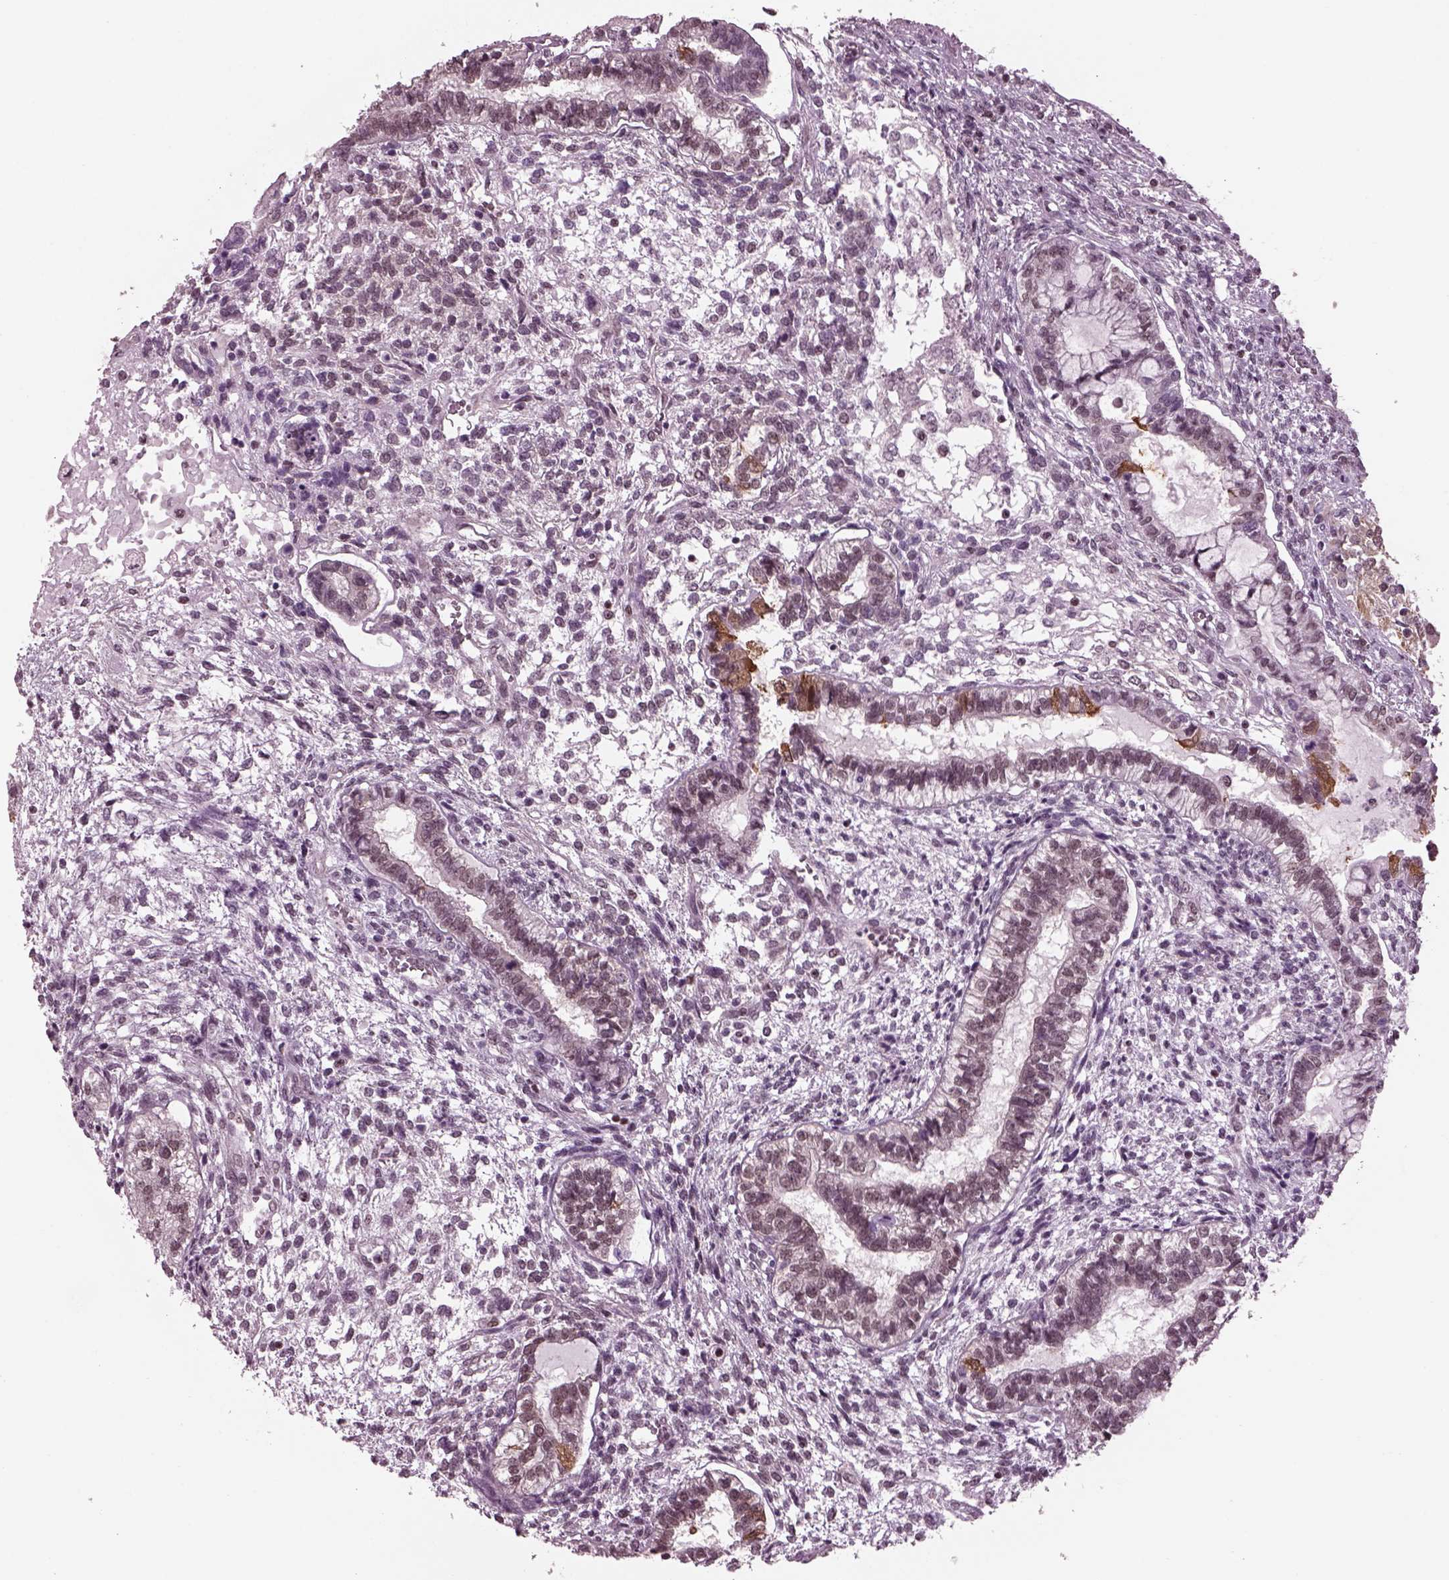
{"staining": {"intensity": "weak", "quantity": "25%-75%", "location": "cytoplasmic/membranous"}, "tissue": "testis cancer", "cell_type": "Tumor cells", "image_type": "cancer", "snomed": [{"axis": "morphology", "description": "Carcinoma, Embryonal, NOS"}, {"axis": "topography", "description": "Testis"}], "caption": "Embryonal carcinoma (testis) was stained to show a protein in brown. There is low levels of weak cytoplasmic/membranous staining in about 25%-75% of tumor cells.", "gene": "RUVBL2", "patient": {"sex": "male", "age": 37}}